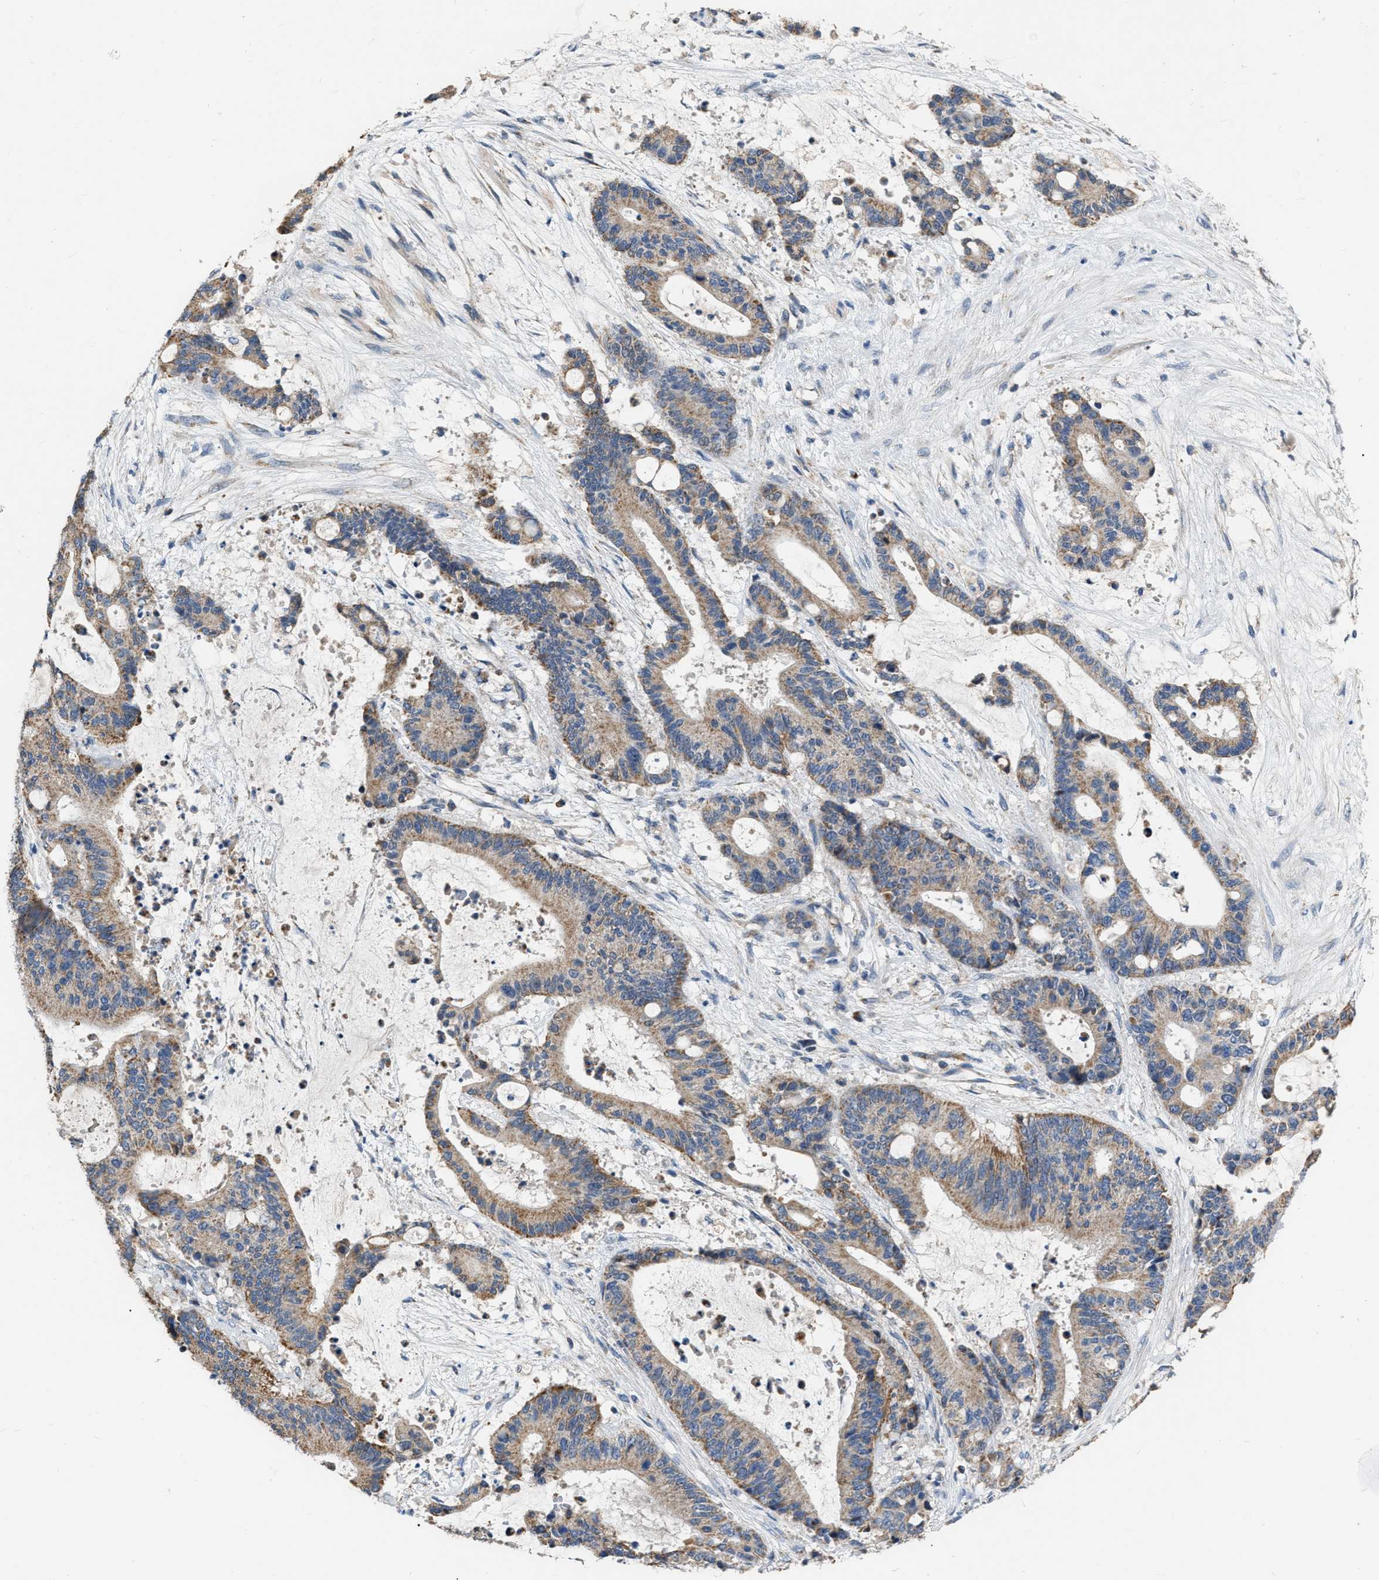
{"staining": {"intensity": "moderate", "quantity": ">75%", "location": "cytoplasmic/membranous"}, "tissue": "liver cancer", "cell_type": "Tumor cells", "image_type": "cancer", "snomed": [{"axis": "morphology", "description": "Normal tissue, NOS"}, {"axis": "morphology", "description": "Cholangiocarcinoma"}, {"axis": "topography", "description": "Liver"}, {"axis": "topography", "description": "Peripheral nerve tissue"}], "caption": "Immunohistochemical staining of human liver cancer exhibits medium levels of moderate cytoplasmic/membranous protein staining in approximately >75% of tumor cells.", "gene": "DDX56", "patient": {"sex": "female", "age": 73}}